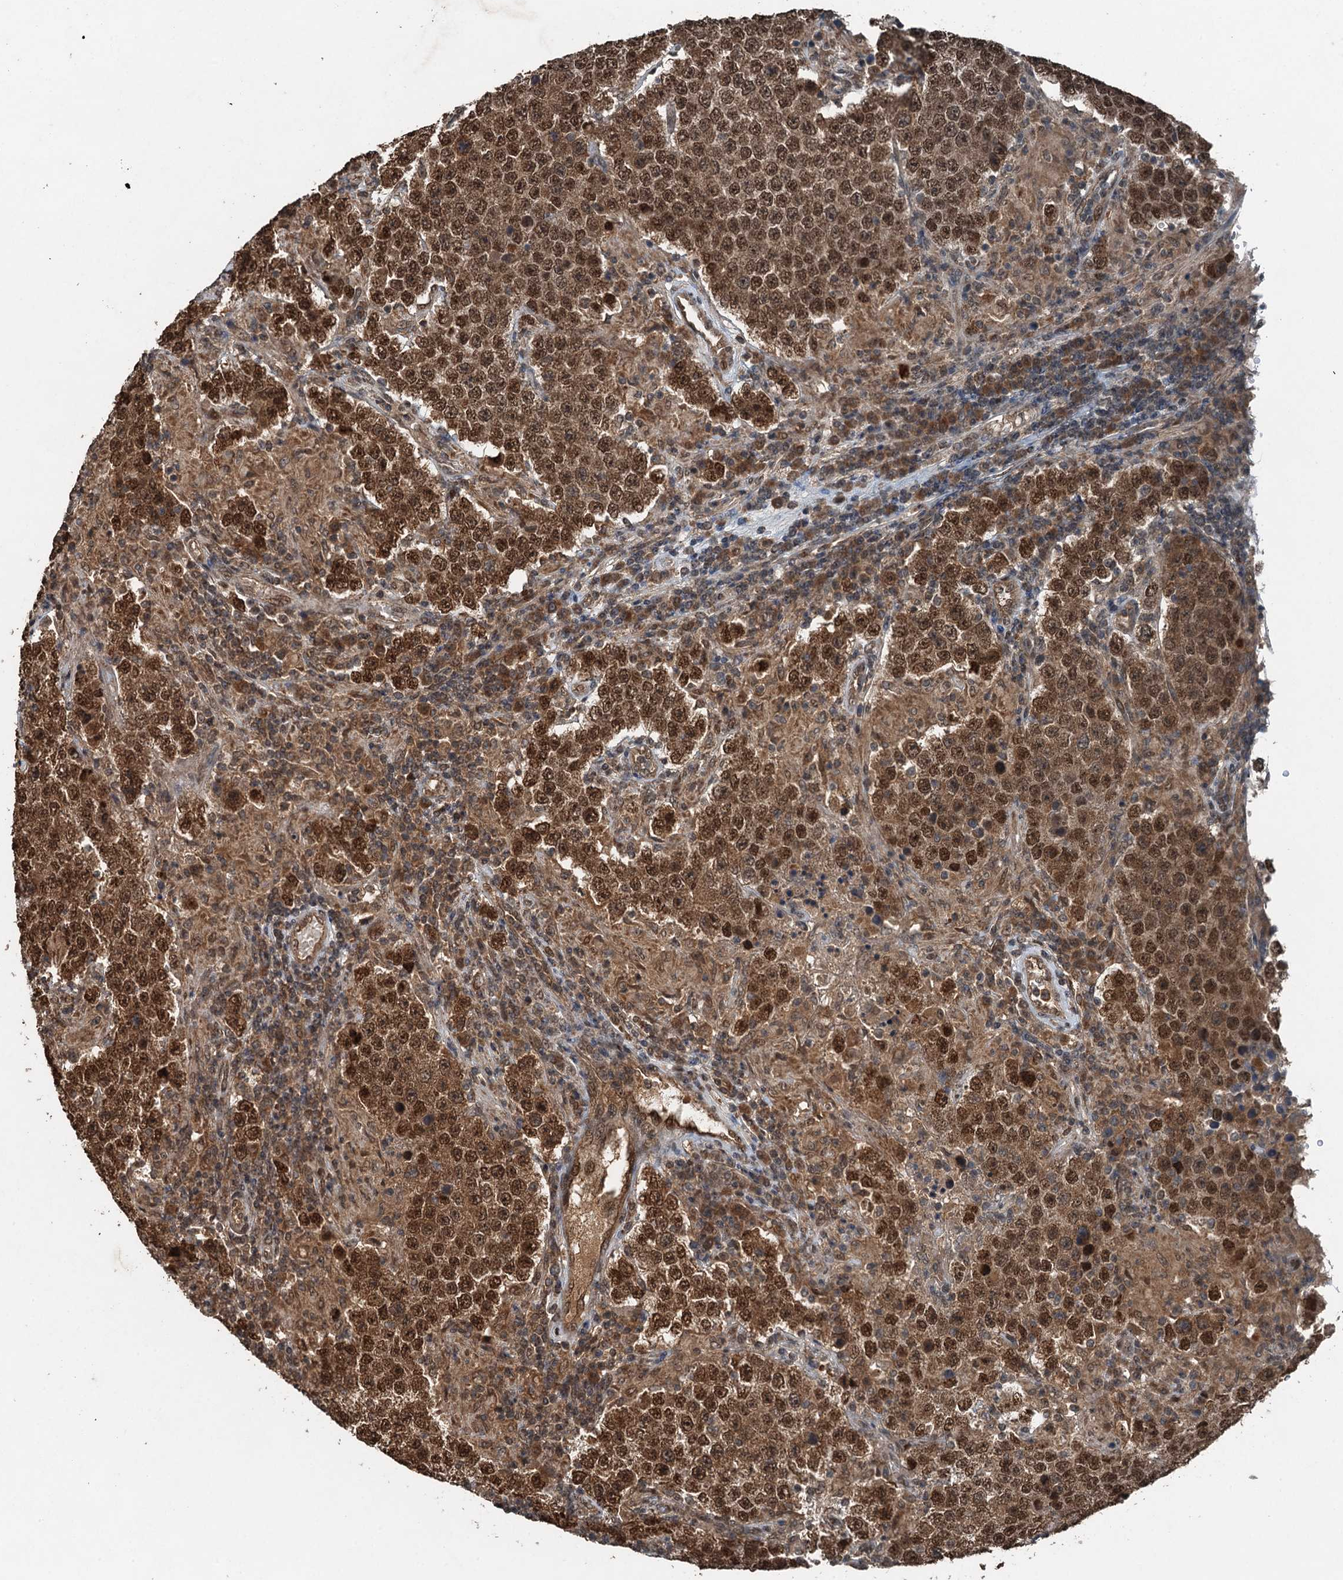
{"staining": {"intensity": "strong", "quantity": ">75%", "location": "cytoplasmic/membranous,nuclear"}, "tissue": "testis cancer", "cell_type": "Tumor cells", "image_type": "cancer", "snomed": [{"axis": "morphology", "description": "Normal tissue, NOS"}, {"axis": "morphology", "description": "Urothelial carcinoma, High grade"}, {"axis": "morphology", "description": "Seminoma, NOS"}, {"axis": "morphology", "description": "Carcinoma, Embryonal, NOS"}, {"axis": "topography", "description": "Urinary bladder"}, {"axis": "topography", "description": "Testis"}], "caption": "IHC staining of testis urothelial carcinoma (high-grade), which reveals high levels of strong cytoplasmic/membranous and nuclear expression in about >75% of tumor cells indicating strong cytoplasmic/membranous and nuclear protein positivity. The staining was performed using DAB (3,3'-diaminobenzidine) (brown) for protein detection and nuclei were counterstained in hematoxylin (blue).", "gene": "UBXN6", "patient": {"sex": "male", "age": 41}}